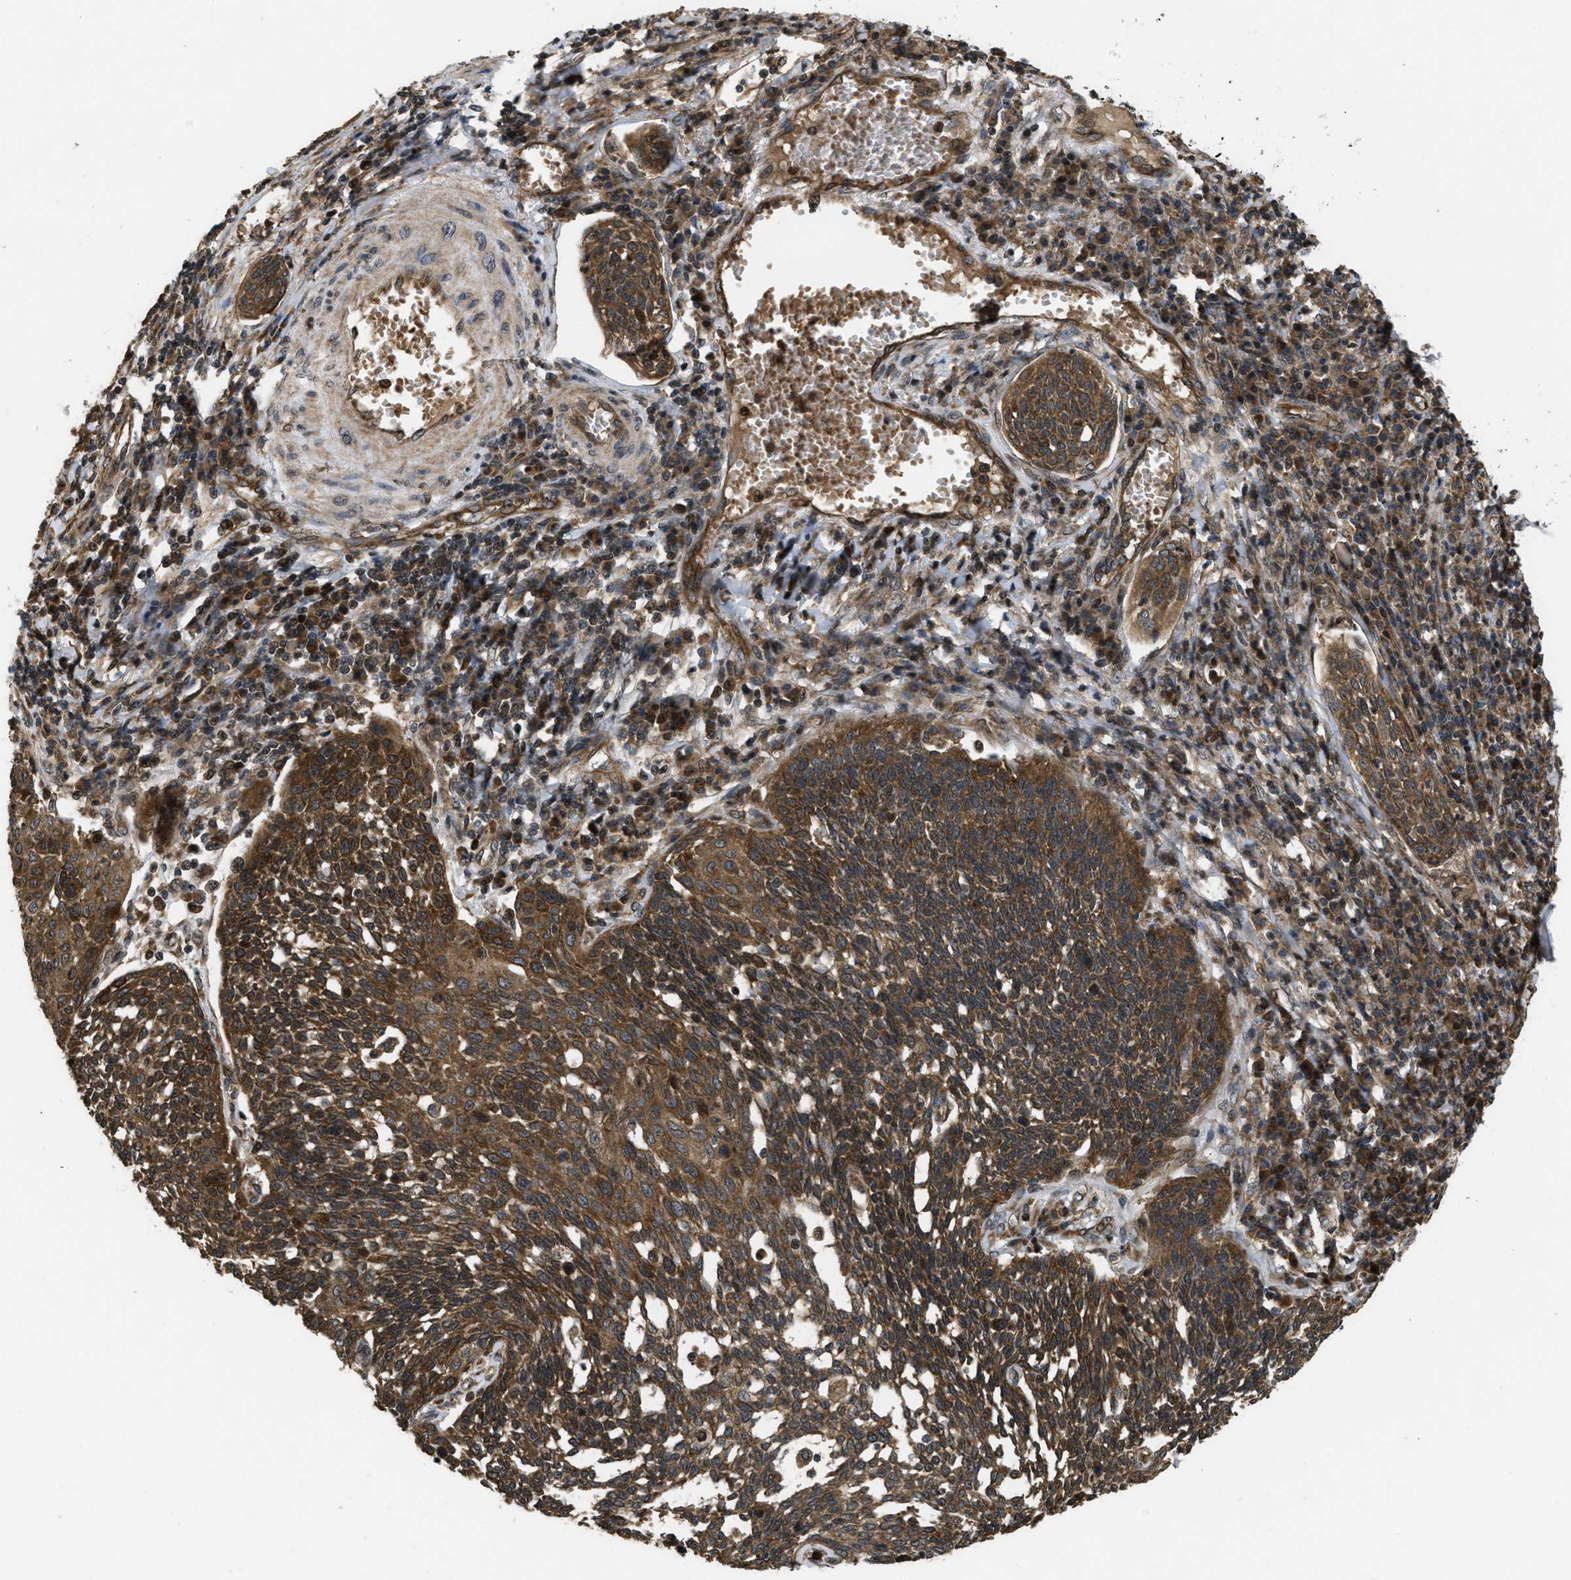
{"staining": {"intensity": "moderate", "quantity": ">75%", "location": "cytoplasmic/membranous,nuclear"}, "tissue": "cervical cancer", "cell_type": "Tumor cells", "image_type": "cancer", "snomed": [{"axis": "morphology", "description": "Squamous cell carcinoma, NOS"}, {"axis": "topography", "description": "Cervix"}], "caption": "The image shows a brown stain indicating the presence of a protein in the cytoplasmic/membranous and nuclear of tumor cells in cervical squamous cell carcinoma.", "gene": "SPTLC1", "patient": {"sex": "female", "age": 34}}